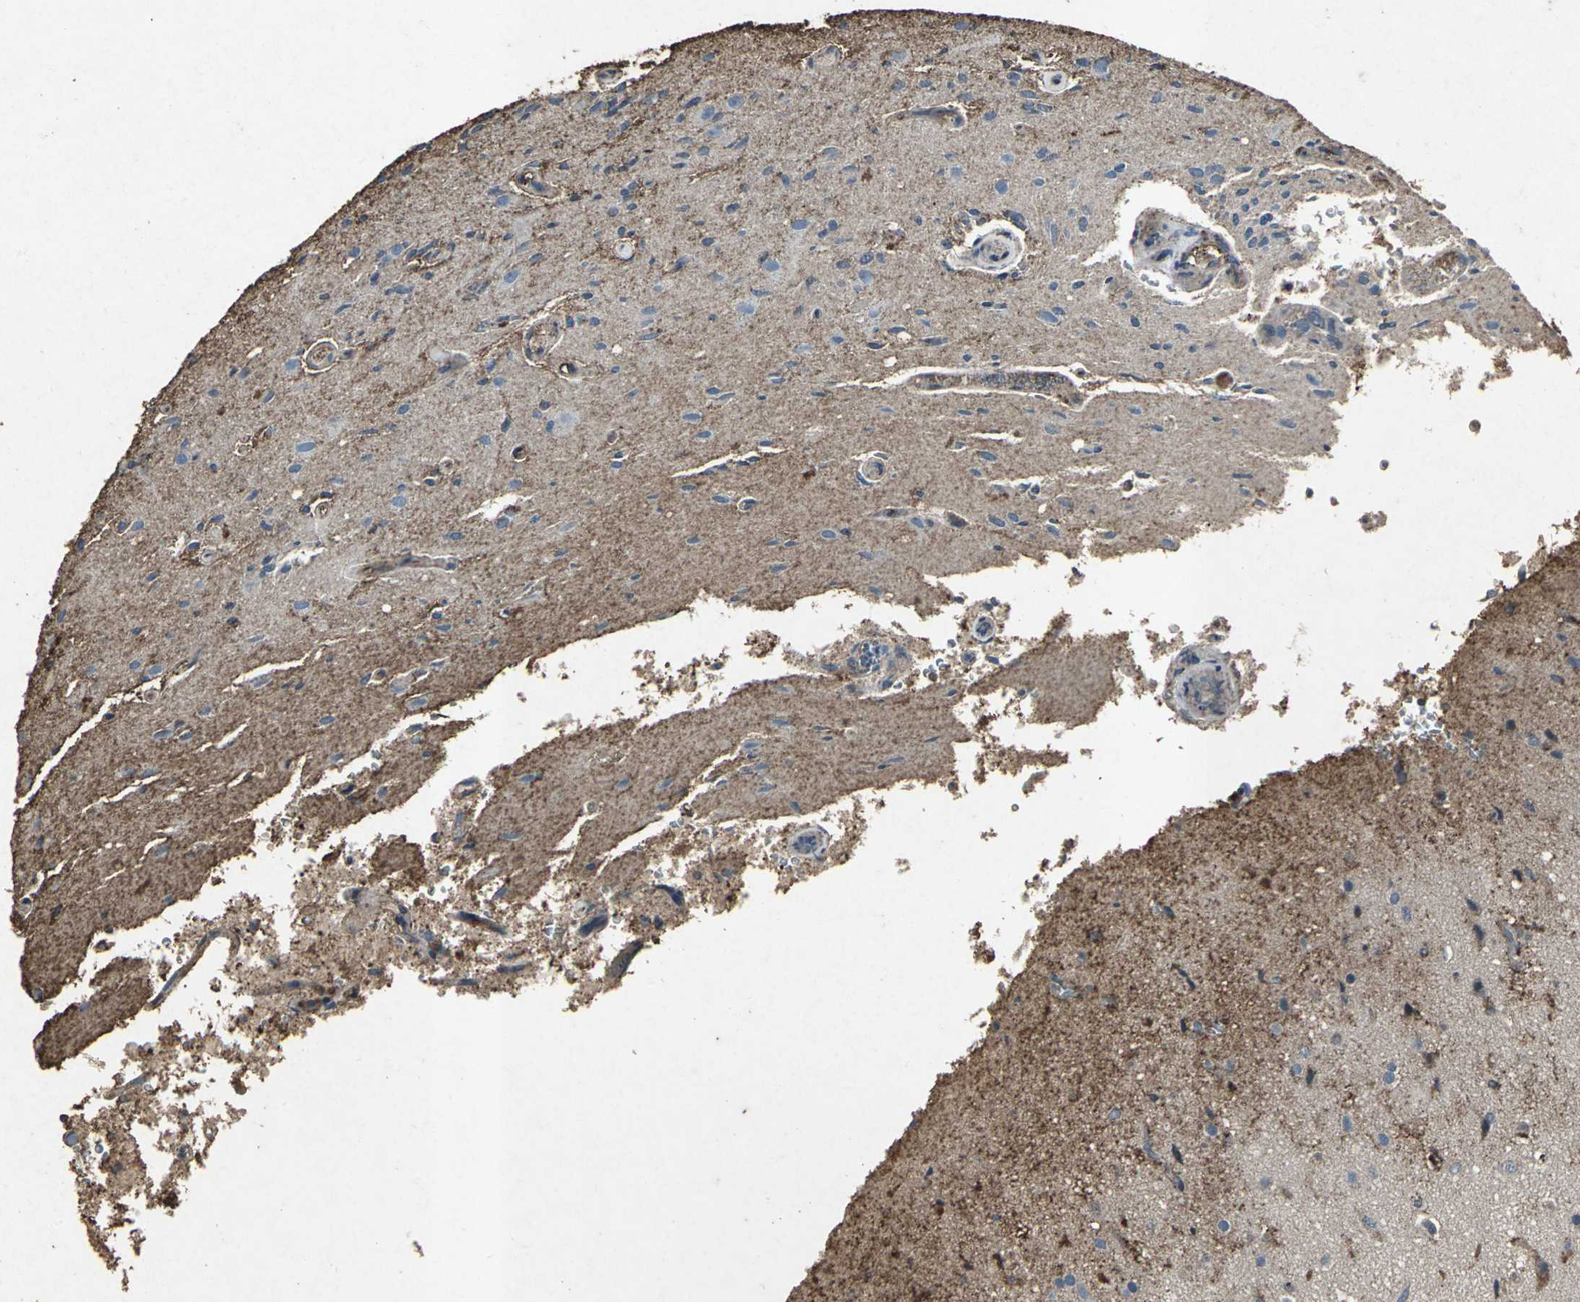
{"staining": {"intensity": "strong", "quantity": "25%-75%", "location": "cytoplasmic/membranous"}, "tissue": "glioma", "cell_type": "Tumor cells", "image_type": "cancer", "snomed": [{"axis": "morphology", "description": "Normal tissue, NOS"}, {"axis": "morphology", "description": "Glioma, malignant, High grade"}, {"axis": "topography", "description": "Cerebral cortex"}], "caption": "A high-resolution histopathology image shows immunohistochemistry staining of glioma, which shows strong cytoplasmic/membranous expression in about 25%-75% of tumor cells.", "gene": "CCR9", "patient": {"sex": "male", "age": 77}}